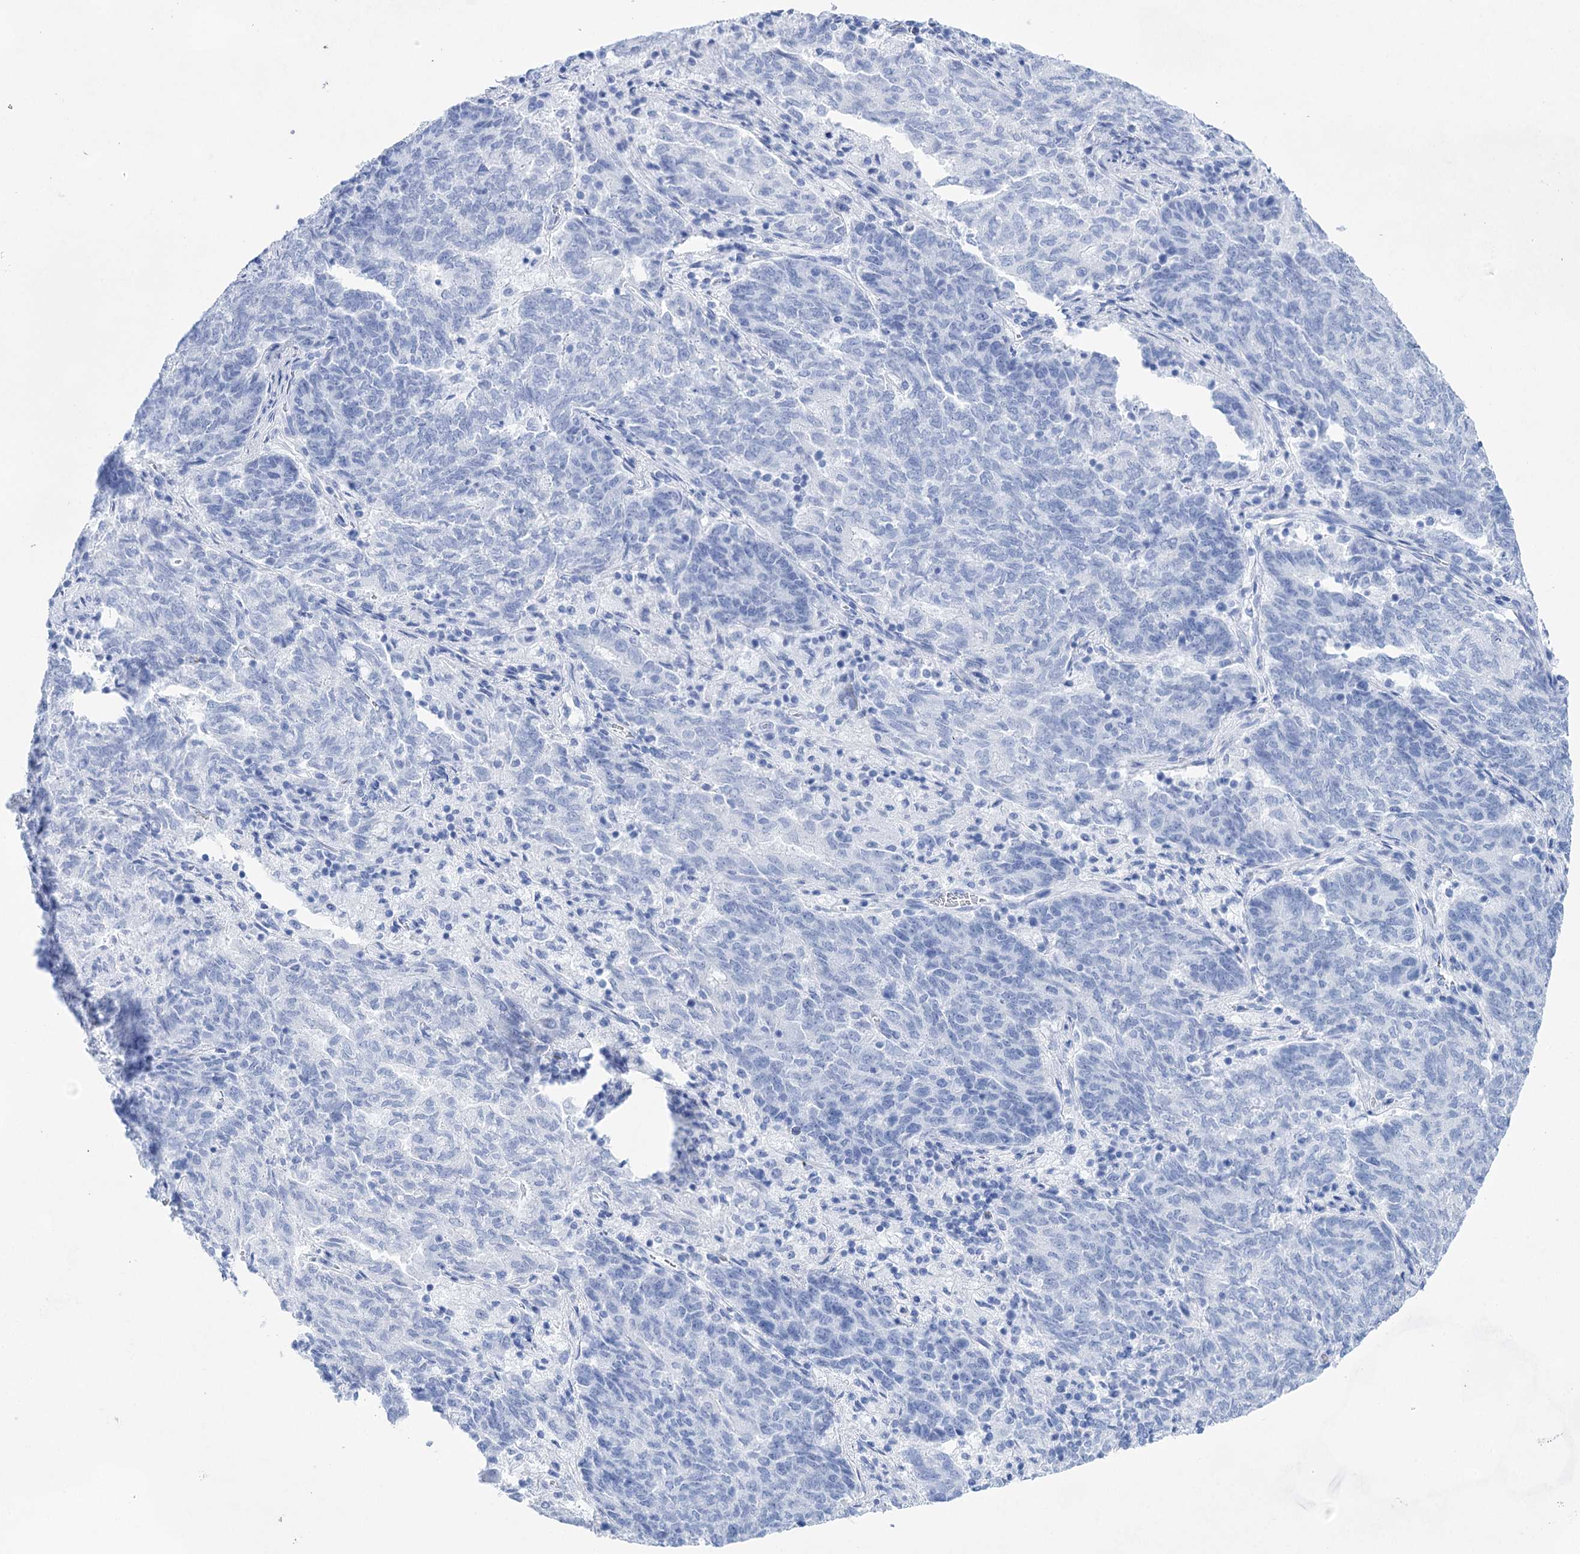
{"staining": {"intensity": "negative", "quantity": "none", "location": "none"}, "tissue": "endometrial cancer", "cell_type": "Tumor cells", "image_type": "cancer", "snomed": [{"axis": "morphology", "description": "Adenocarcinoma, NOS"}, {"axis": "topography", "description": "Endometrium"}], "caption": "An IHC histopathology image of adenocarcinoma (endometrial) is shown. There is no staining in tumor cells of adenocarcinoma (endometrial).", "gene": "LALBA", "patient": {"sex": "female", "age": 80}}